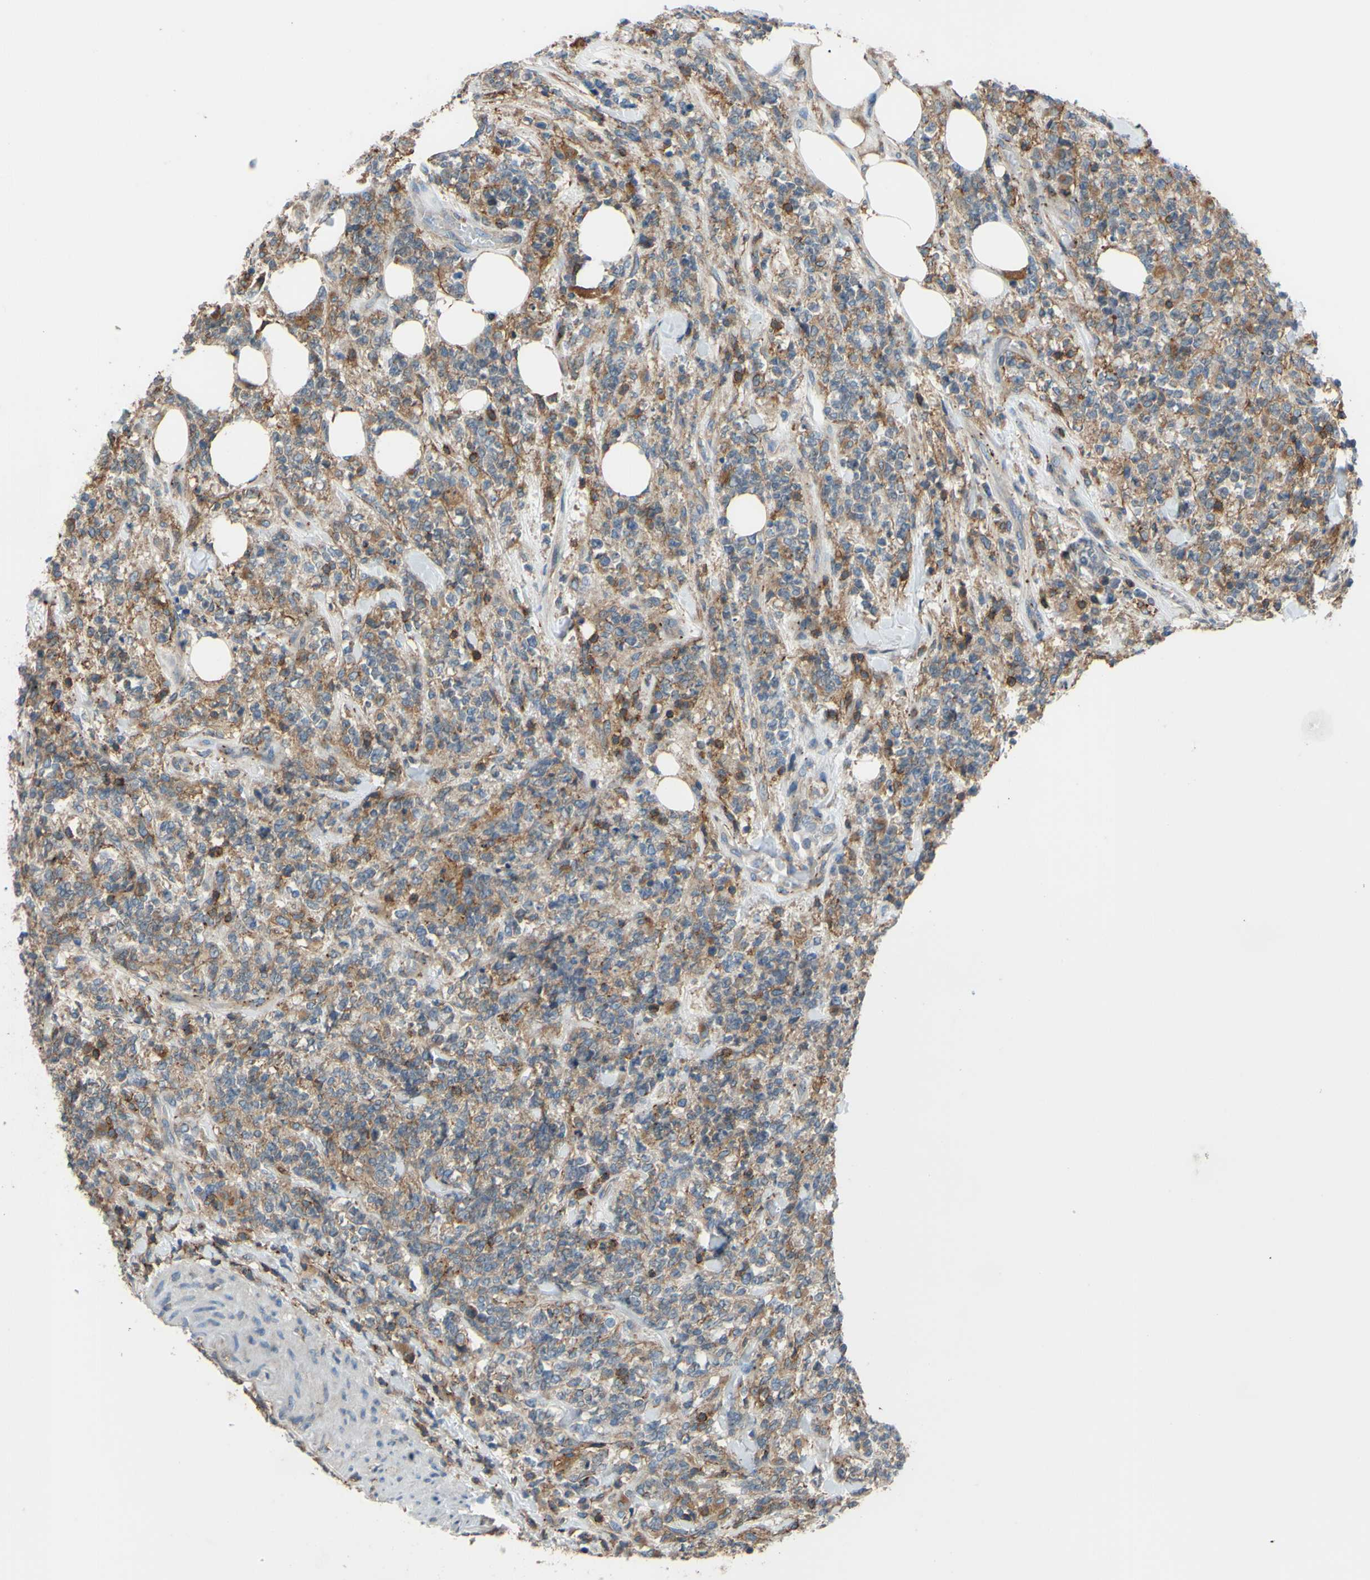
{"staining": {"intensity": "weak", "quantity": "25%-75%", "location": "cytoplasmic/membranous"}, "tissue": "lymphoma", "cell_type": "Tumor cells", "image_type": "cancer", "snomed": [{"axis": "morphology", "description": "Malignant lymphoma, non-Hodgkin's type, High grade"}, {"axis": "topography", "description": "Soft tissue"}], "caption": "A low amount of weak cytoplasmic/membranous positivity is appreciated in about 25%-75% of tumor cells in malignant lymphoma, non-Hodgkin's type (high-grade) tissue. The protein is stained brown, and the nuclei are stained in blue (DAB (3,3'-diaminobenzidine) IHC with brightfield microscopy, high magnification).", "gene": "POR", "patient": {"sex": "male", "age": 18}}